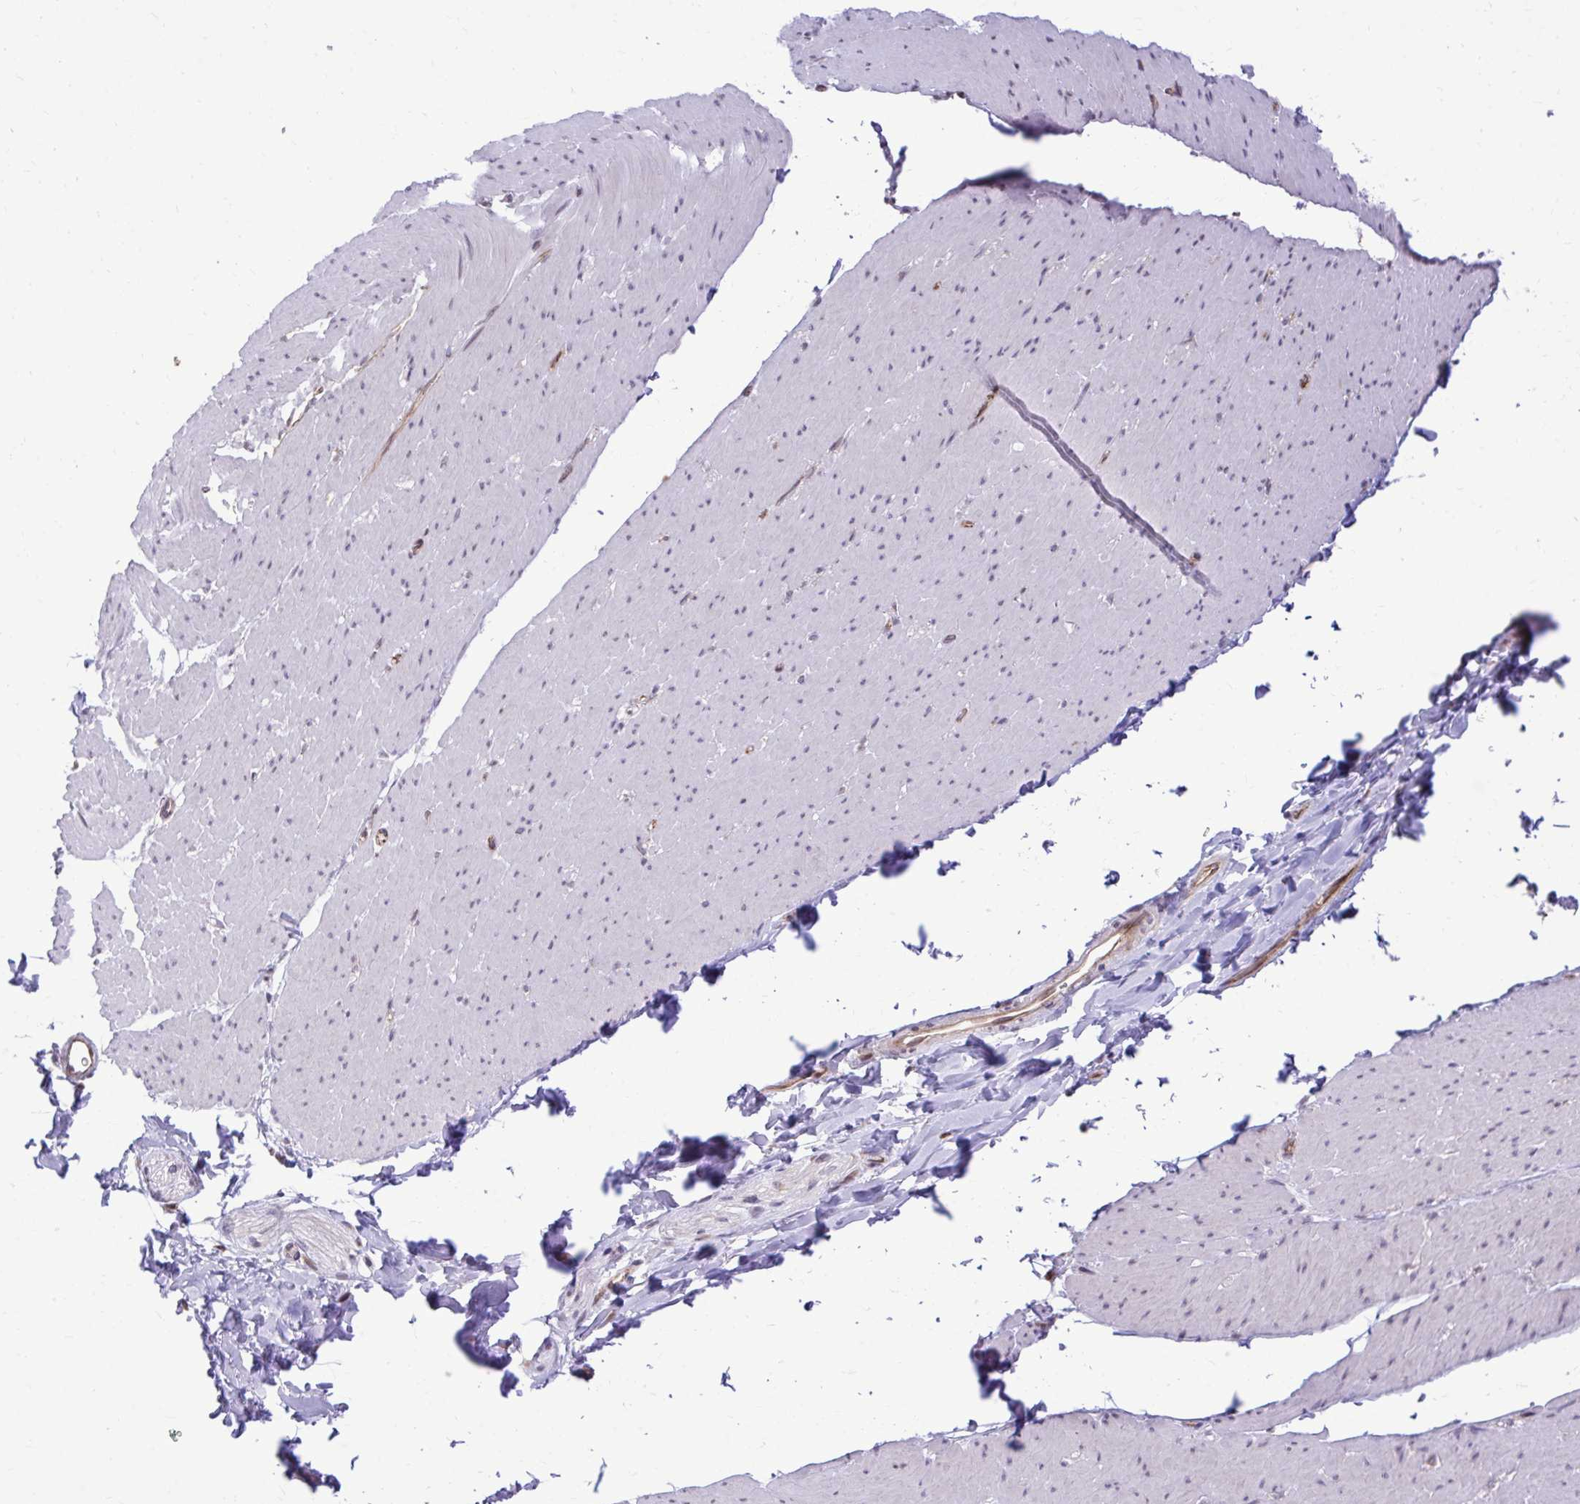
{"staining": {"intensity": "negative", "quantity": "none", "location": "none"}, "tissue": "smooth muscle", "cell_type": "Smooth muscle cells", "image_type": "normal", "snomed": [{"axis": "morphology", "description": "Normal tissue, NOS"}, {"axis": "topography", "description": "Smooth muscle"}, {"axis": "topography", "description": "Rectum"}], "caption": "A micrograph of human smooth muscle is negative for staining in smooth muscle cells. Nuclei are stained in blue.", "gene": "METTL9", "patient": {"sex": "male", "age": 53}}